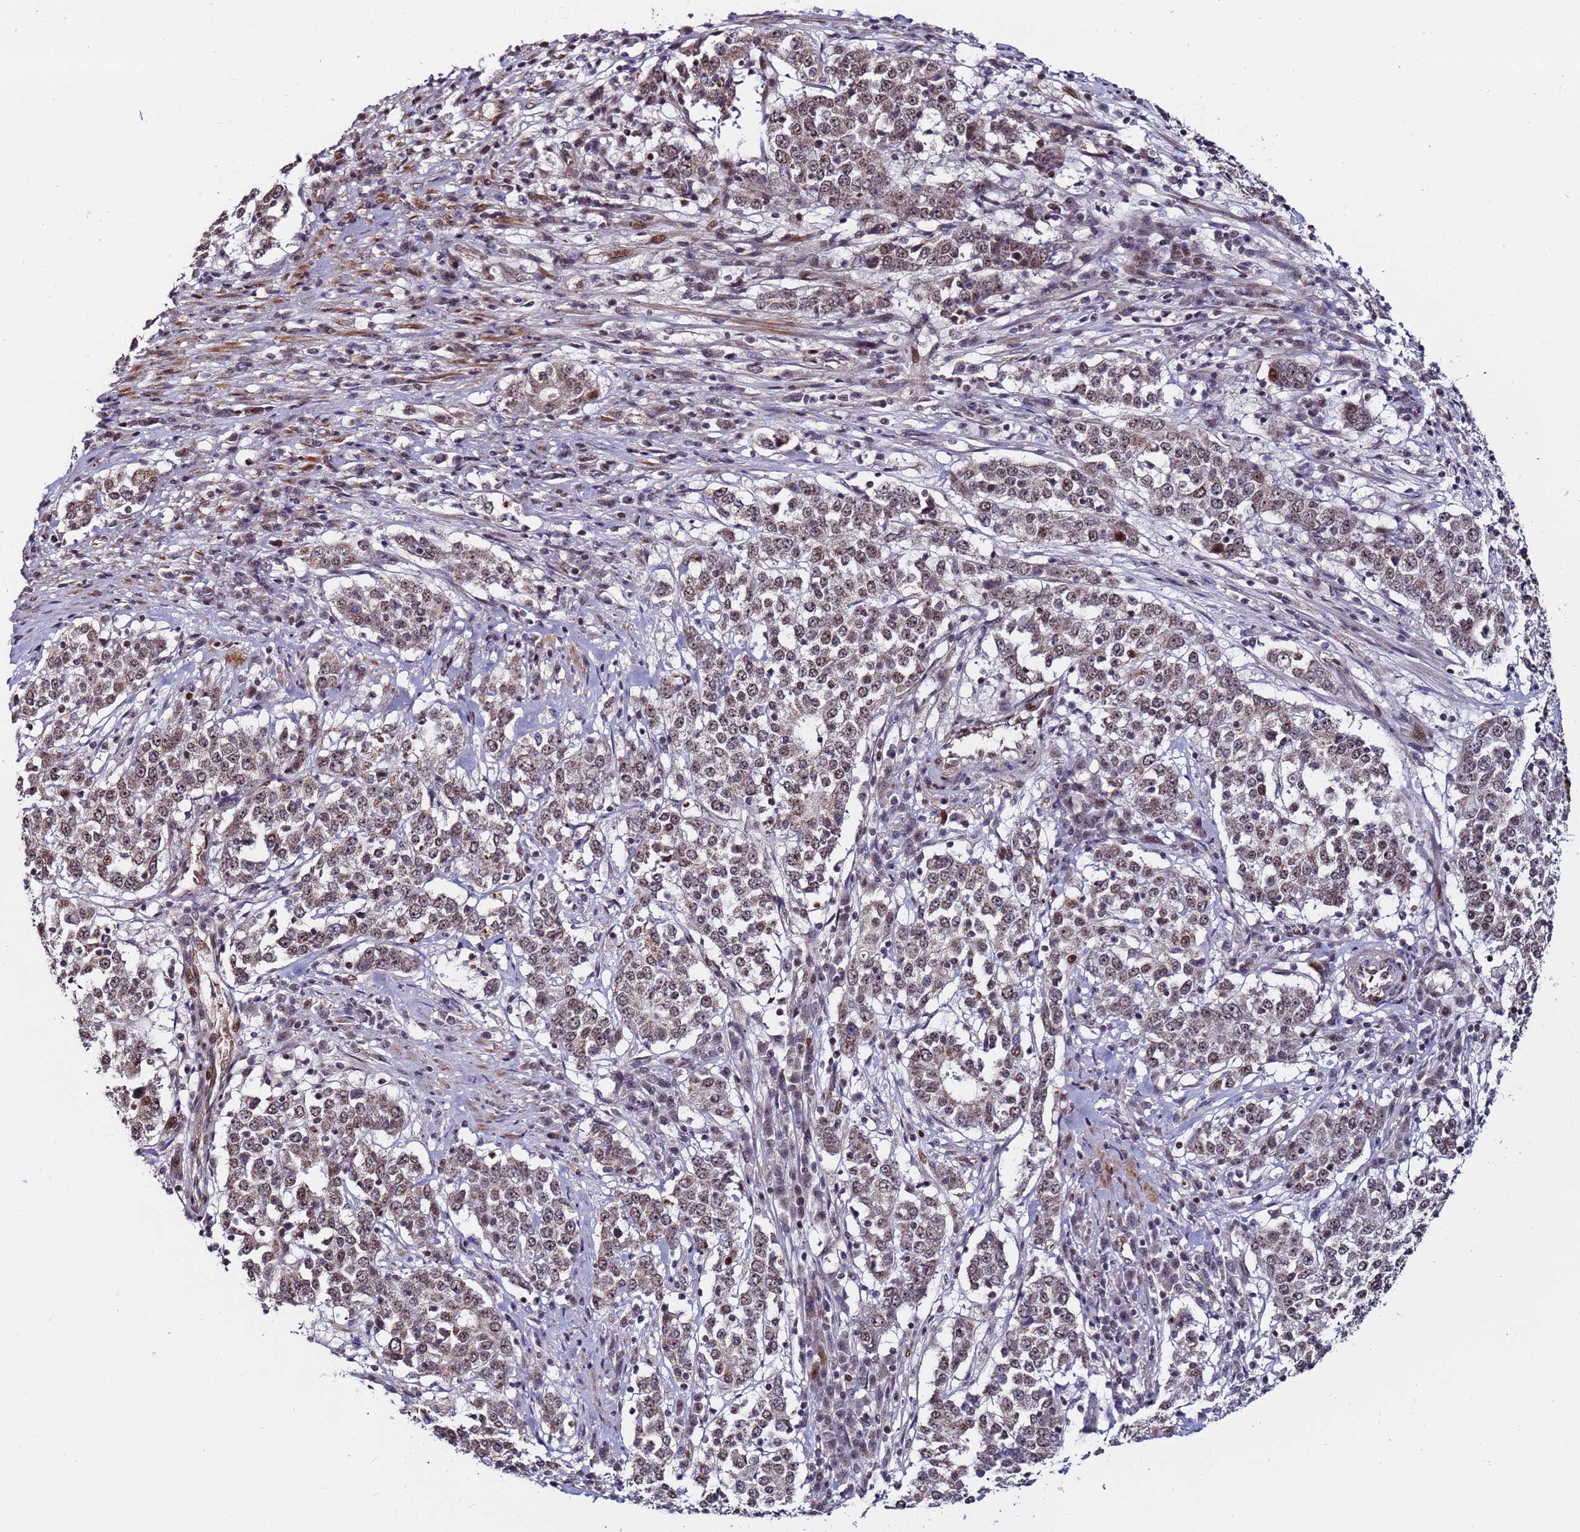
{"staining": {"intensity": "weak", "quantity": ">75%", "location": "cytoplasmic/membranous,nuclear"}, "tissue": "stomach cancer", "cell_type": "Tumor cells", "image_type": "cancer", "snomed": [{"axis": "morphology", "description": "Adenocarcinoma, NOS"}, {"axis": "topography", "description": "Stomach"}], "caption": "Protein expression by IHC exhibits weak cytoplasmic/membranous and nuclear expression in about >75% of tumor cells in stomach adenocarcinoma.", "gene": "PPM1H", "patient": {"sex": "male", "age": 59}}